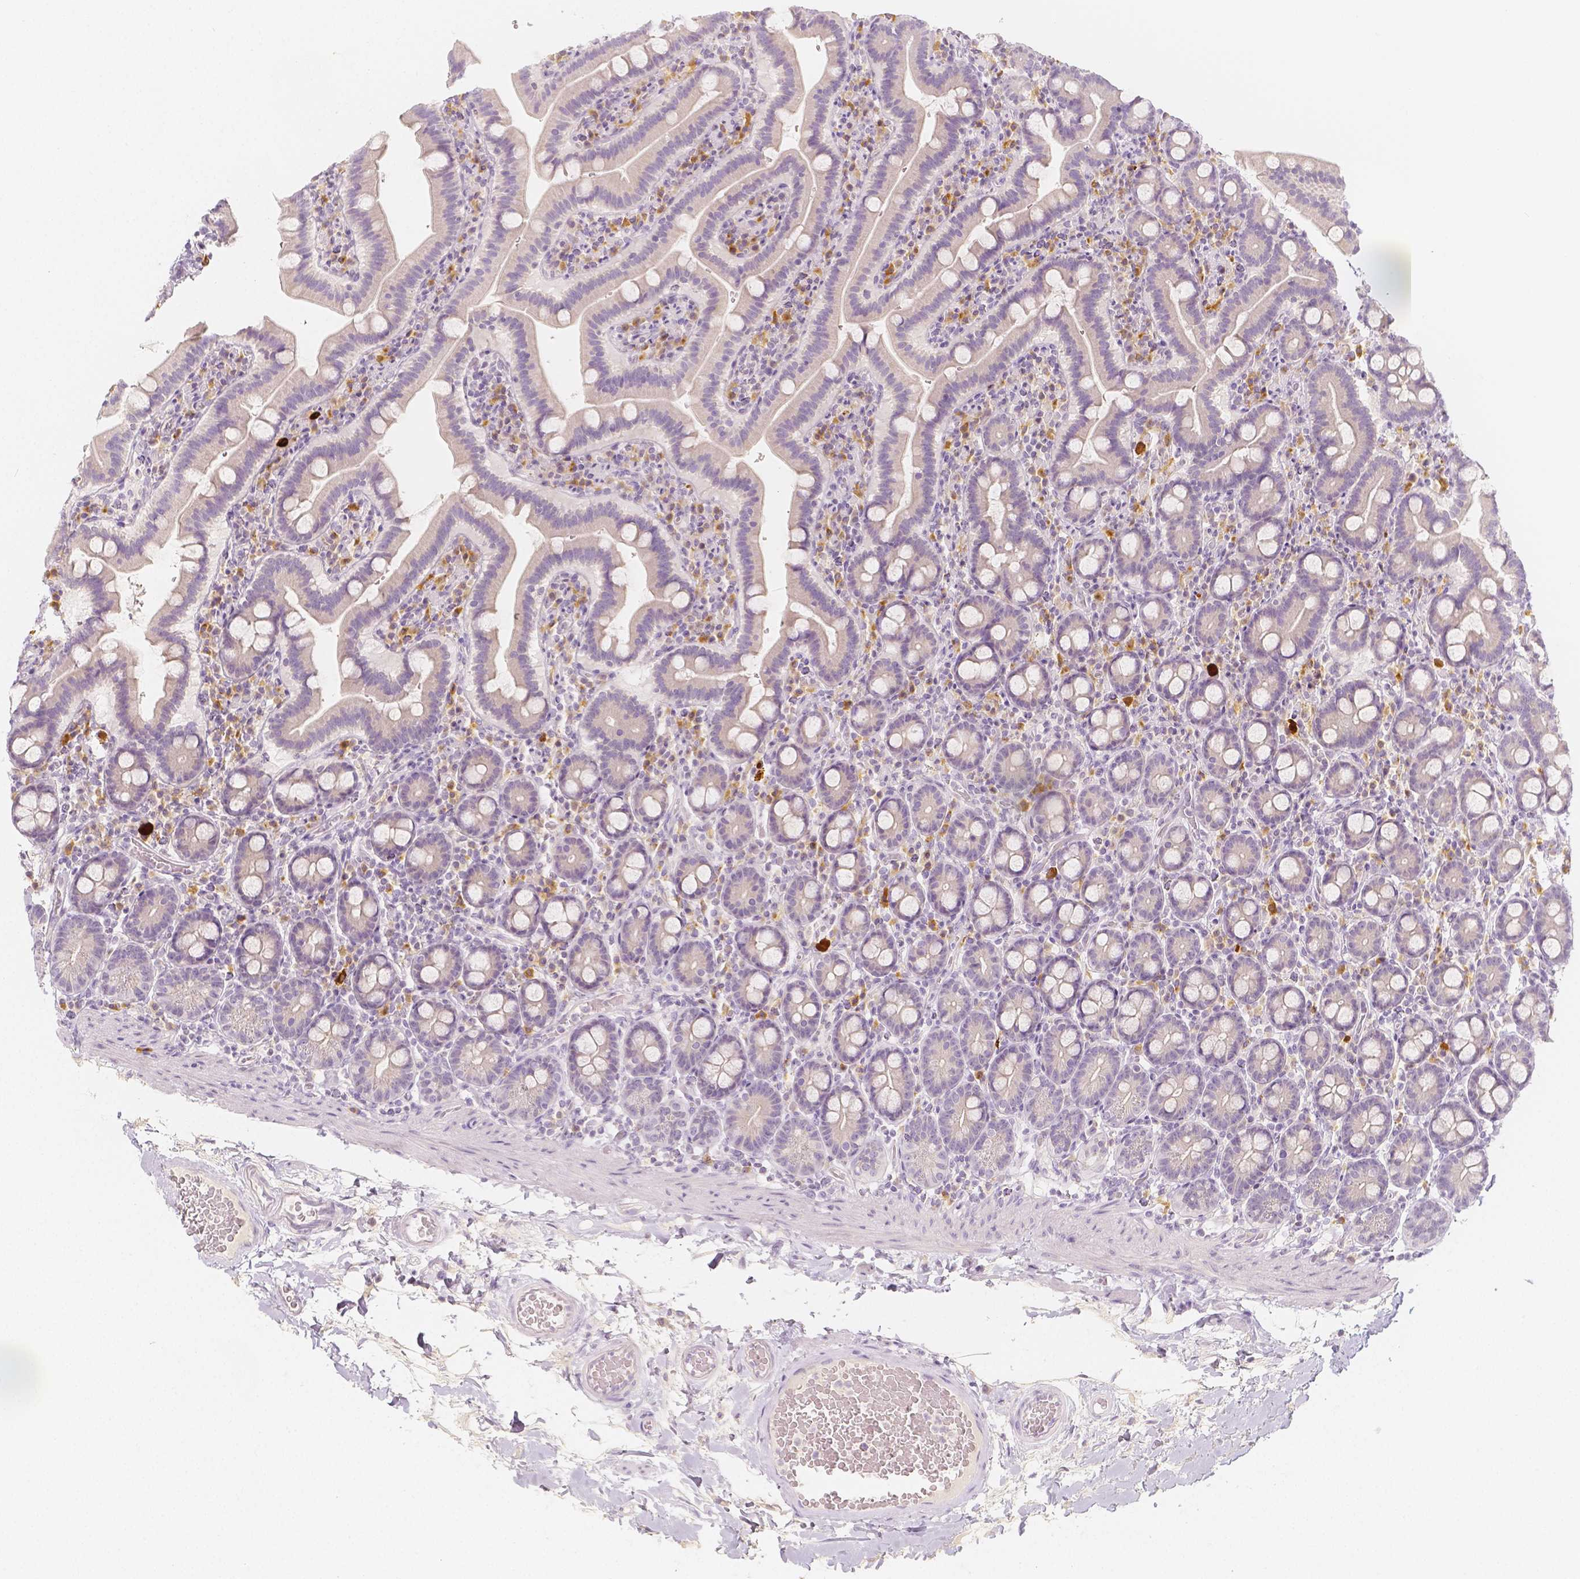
{"staining": {"intensity": "negative", "quantity": "none", "location": "none"}, "tissue": "small intestine", "cell_type": "Glandular cells", "image_type": "normal", "snomed": [{"axis": "morphology", "description": "Normal tissue, NOS"}, {"axis": "topography", "description": "Small intestine"}], "caption": "Glandular cells show no significant expression in benign small intestine. (Brightfield microscopy of DAB (3,3'-diaminobenzidine) IHC at high magnification).", "gene": "BATF", "patient": {"sex": "male", "age": 26}}